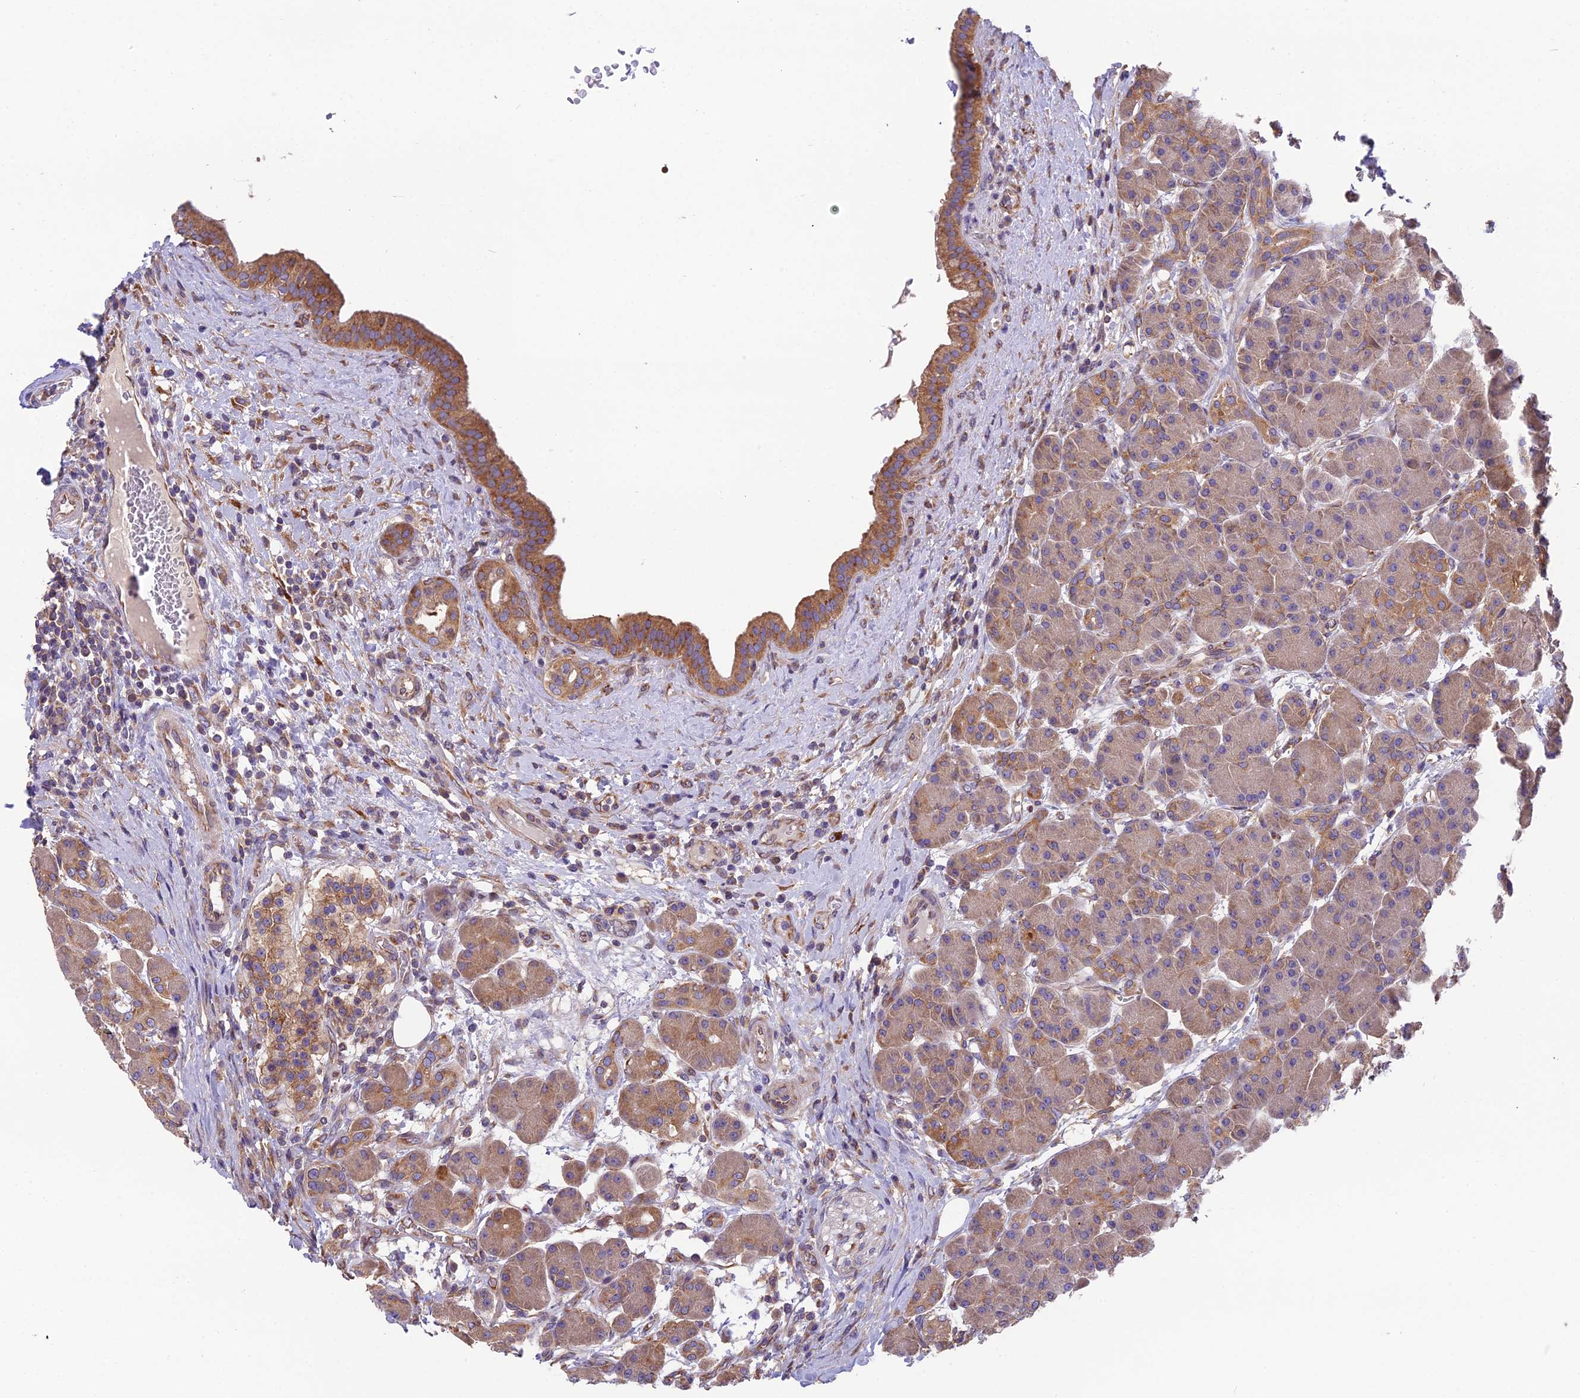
{"staining": {"intensity": "moderate", "quantity": ">75%", "location": "cytoplasmic/membranous"}, "tissue": "pancreas", "cell_type": "Exocrine glandular cells", "image_type": "normal", "snomed": [{"axis": "morphology", "description": "Normal tissue, NOS"}, {"axis": "topography", "description": "Pancreas"}], "caption": "DAB (3,3'-diaminobenzidine) immunohistochemical staining of benign human pancreas reveals moderate cytoplasmic/membranous protein positivity in about >75% of exocrine glandular cells.", "gene": "BLOC1S4", "patient": {"sex": "male", "age": 63}}